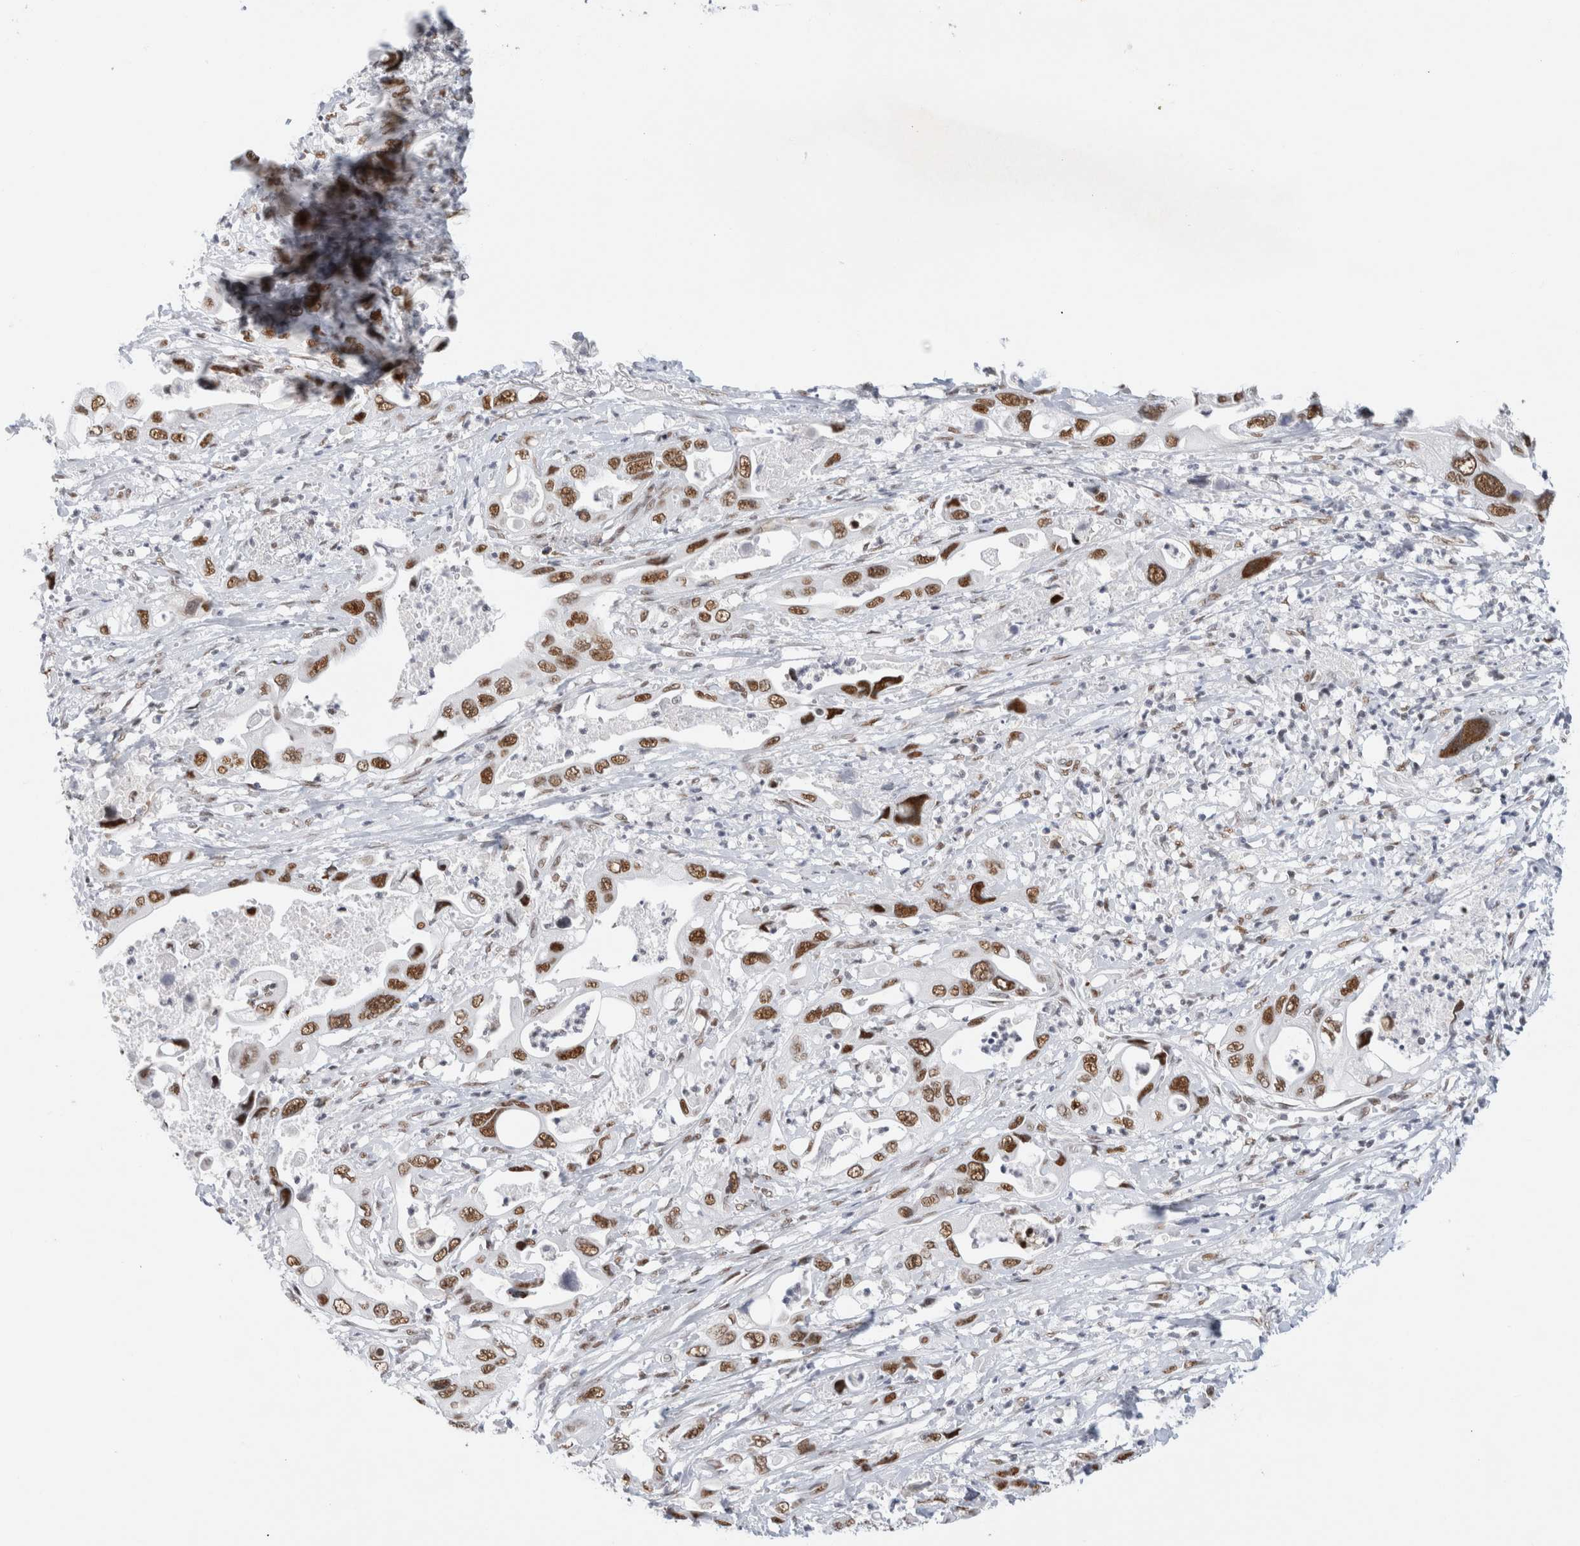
{"staining": {"intensity": "strong", "quantity": ">75%", "location": "nuclear"}, "tissue": "pancreatic cancer", "cell_type": "Tumor cells", "image_type": "cancer", "snomed": [{"axis": "morphology", "description": "Adenocarcinoma, NOS"}, {"axis": "topography", "description": "Pancreas"}], "caption": "Strong nuclear positivity is identified in approximately >75% of tumor cells in pancreatic adenocarcinoma. The protein of interest is shown in brown color, while the nuclei are stained blue.", "gene": "COPS7A", "patient": {"sex": "male", "age": 66}}